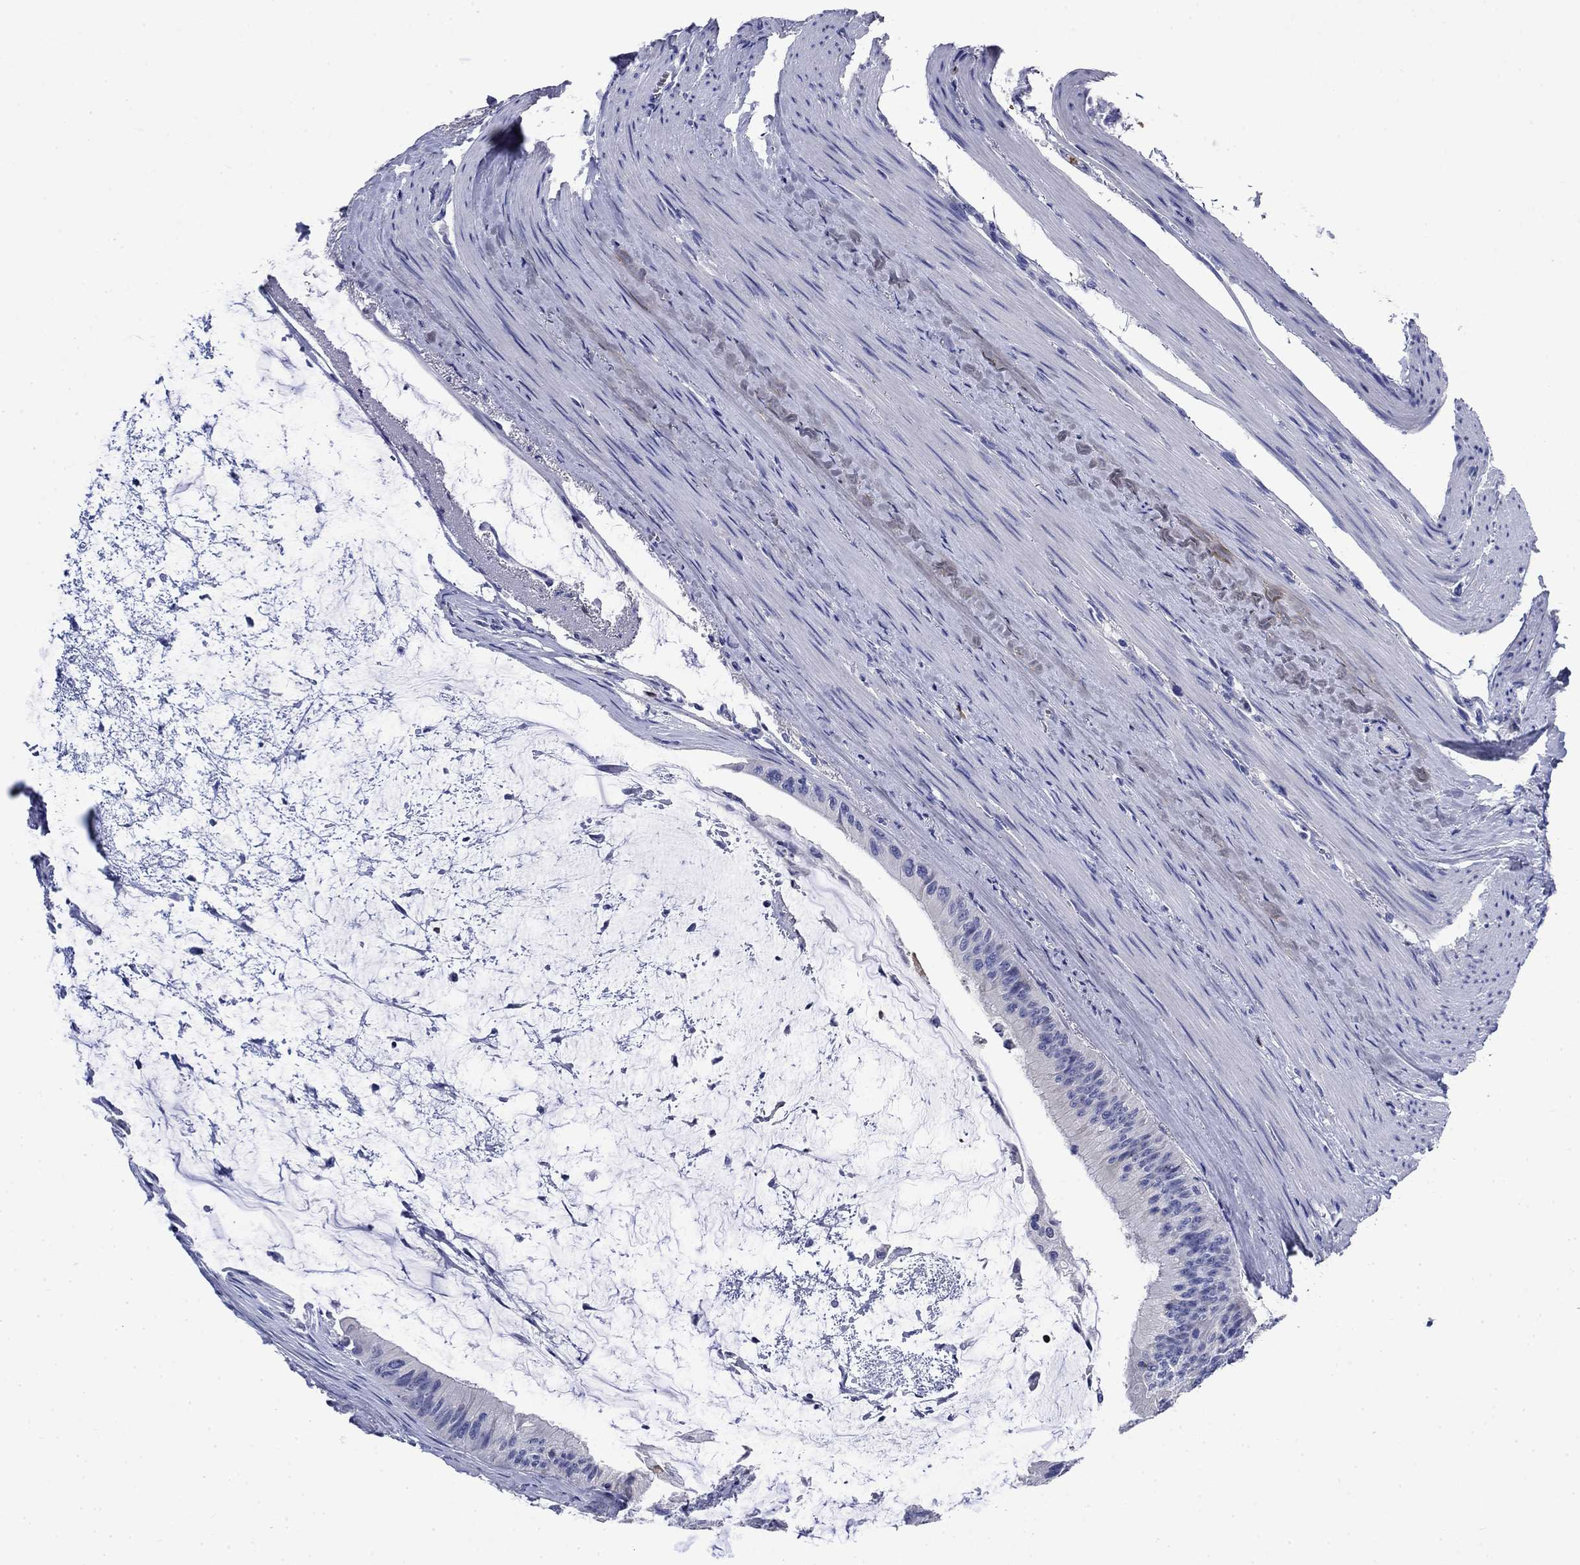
{"staining": {"intensity": "negative", "quantity": "none", "location": "none"}, "tissue": "colorectal cancer", "cell_type": "Tumor cells", "image_type": "cancer", "snomed": [{"axis": "morphology", "description": "Normal tissue, NOS"}, {"axis": "morphology", "description": "Adenocarcinoma, NOS"}, {"axis": "topography", "description": "Colon"}], "caption": "IHC image of neoplastic tissue: human colorectal cancer stained with DAB (3,3'-diaminobenzidine) displays no significant protein positivity in tumor cells. (Stains: DAB IHC with hematoxylin counter stain, Microscopy: brightfield microscopy at high magnification).", "gene": "TFR2", "patient": {"sex": "male", "age": 65}}